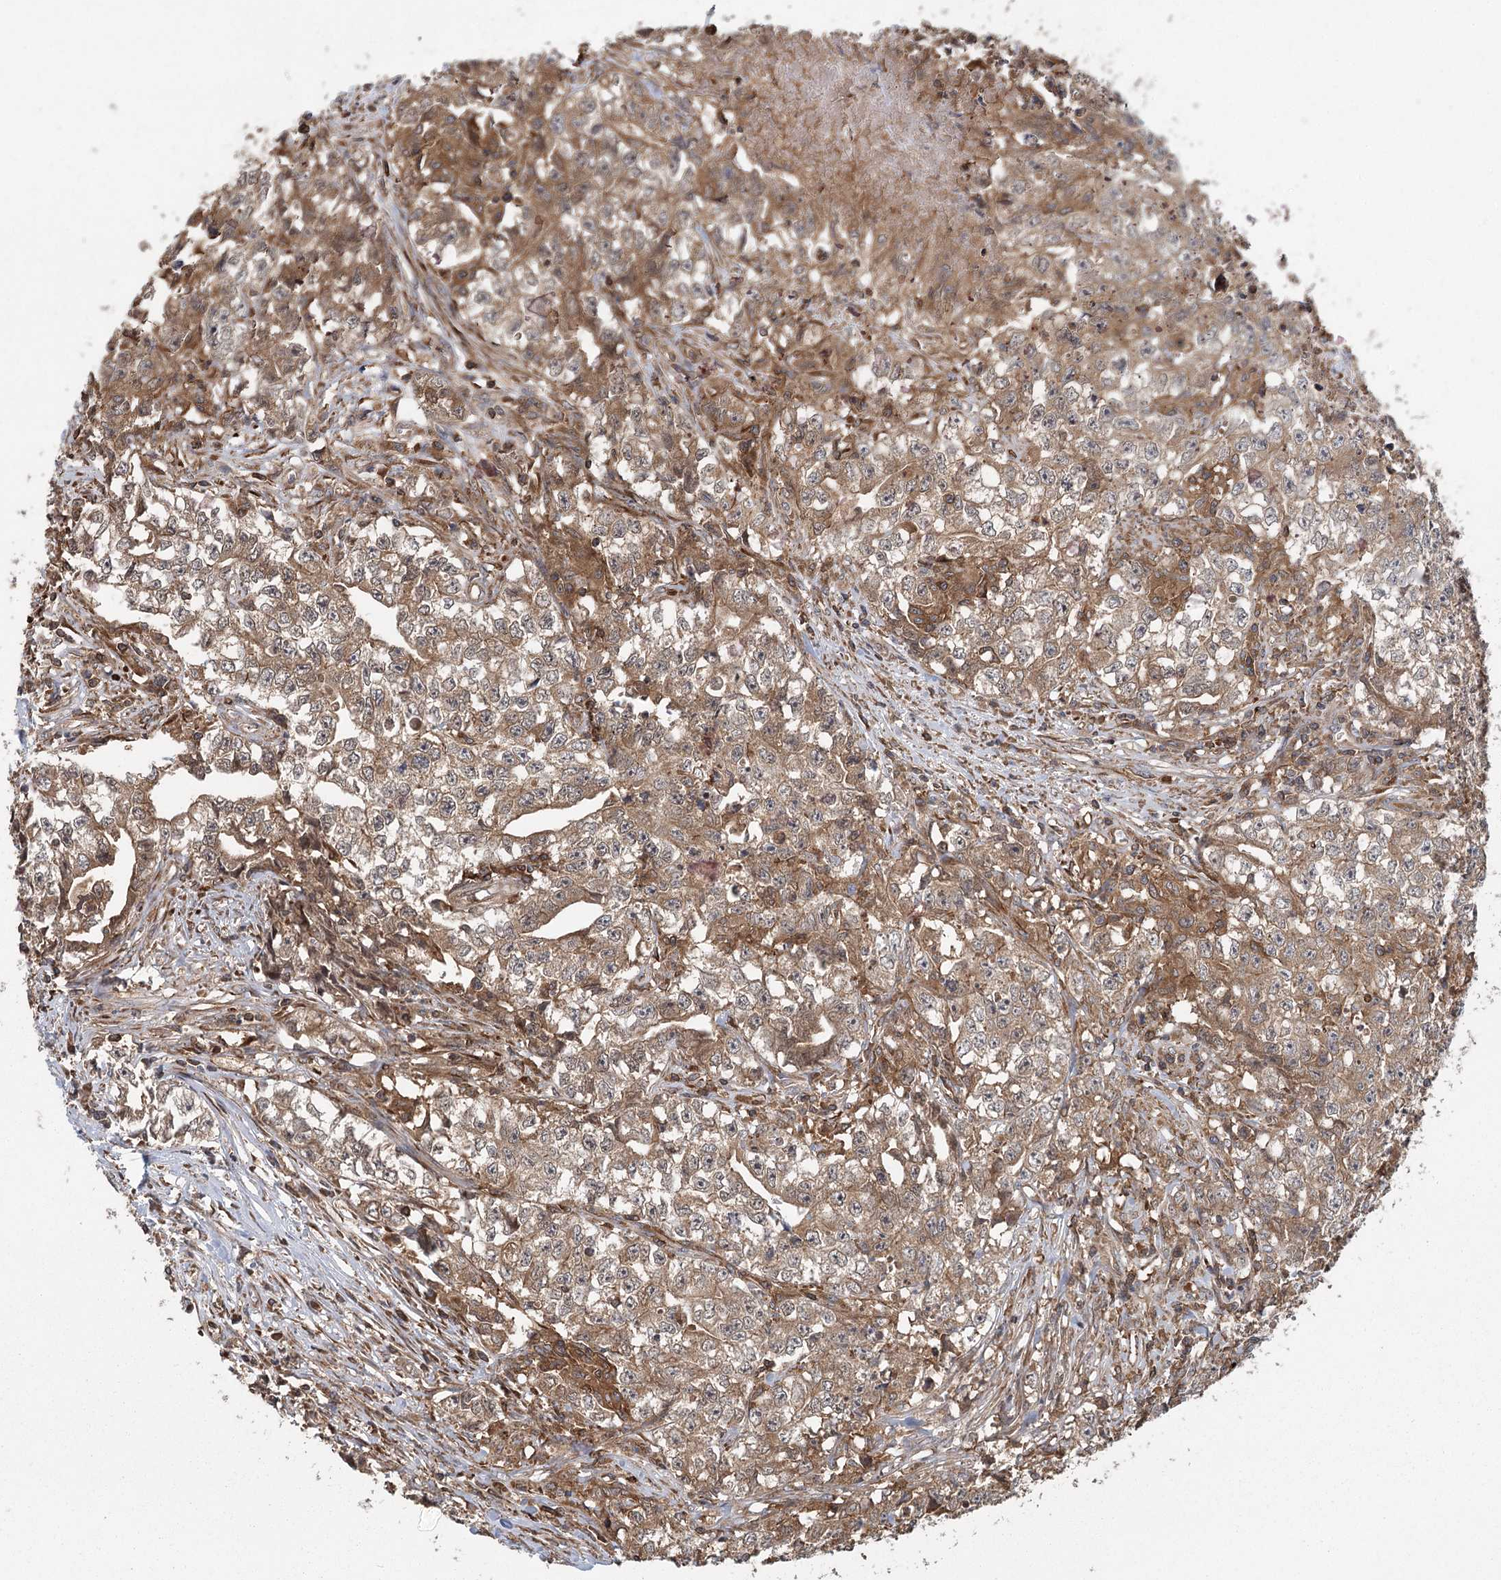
{"staining": {"intensity": "moderate", "quantity": ">75%", "location": "cytoplasmic/membranous"}, "tissue": "testis cancer", "cell_type": "Tumor cells", "image_type": "cancer", "snomed": [{"axis": "morphology", "description": "Seminoma, NOS"}, {"axis": "morphology", "description": "Carcinoma, Embryonal, NOS"}, {"axis": "topography", "description": "Testis"}], "caption": "Testis cancer (seminoma) stained with DAB (3,3'-diaminobenzidine) immunohistochemistry reveals medium levels of moderate cytoplasmic/membranous staining in approximately >75% of tumor cells.", "gene": "PLEKHA7", "patient": {"sex": "male", "age": 43}}